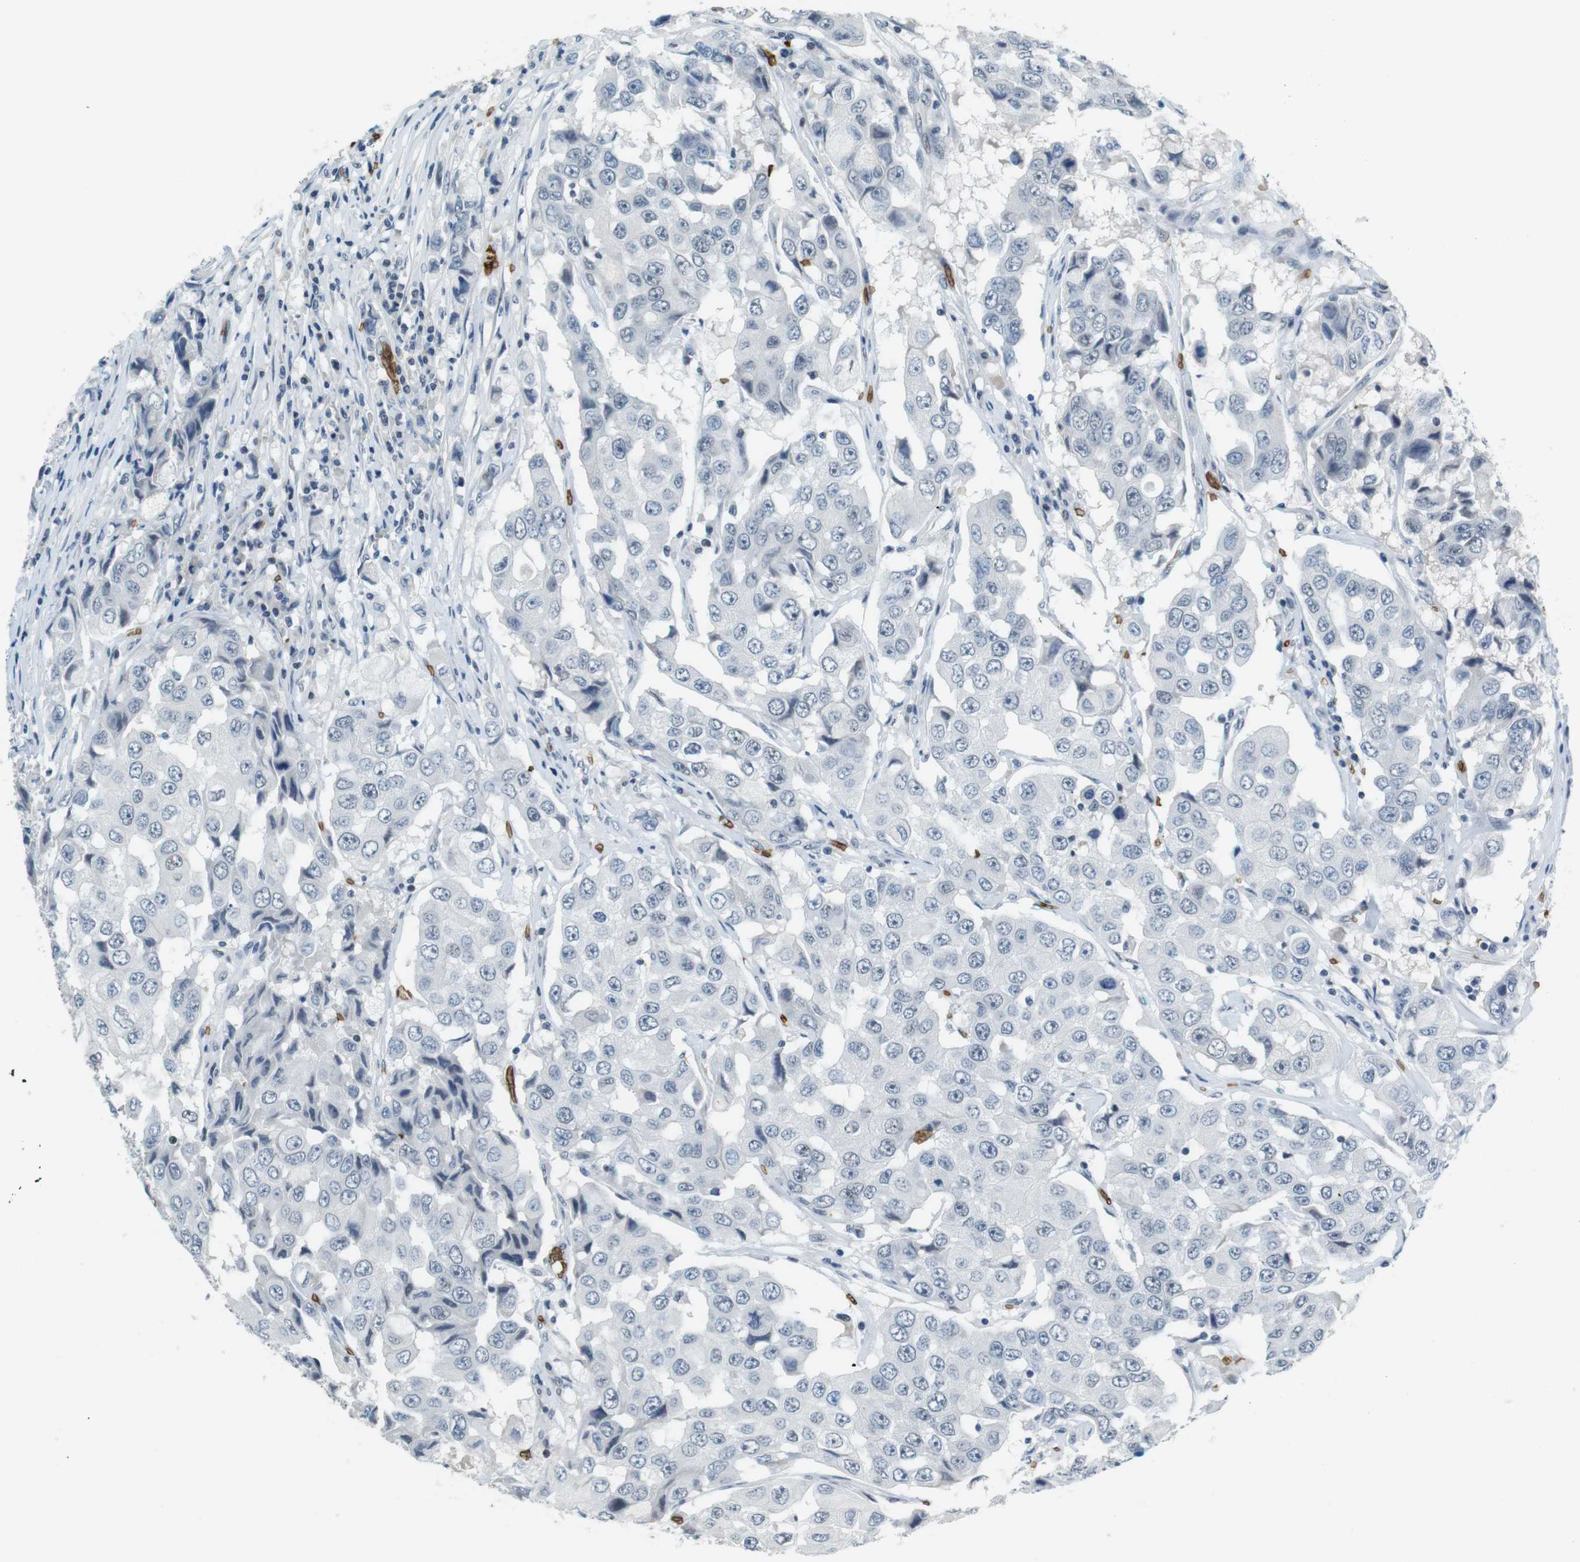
{"staining": {"intensity": "weak", "quantity": "<25%", "location": "cytoplasmic/membranous"}, "tissue": "breast cancer", "cell_type": "Tumor cells", "image_type": "cancer", "snomed": [{"axis": "morphology", "description": "Duct carcinoma"}, {"axis": "topography", "description": "Breast"}], "caption": "Micrograph shows no protein positivity in tumor cells of infiltrating ductal carcinoma (breast) tissue.", "gene": "SLC4A1", "patient": {"sex": "female", "age": 27}}